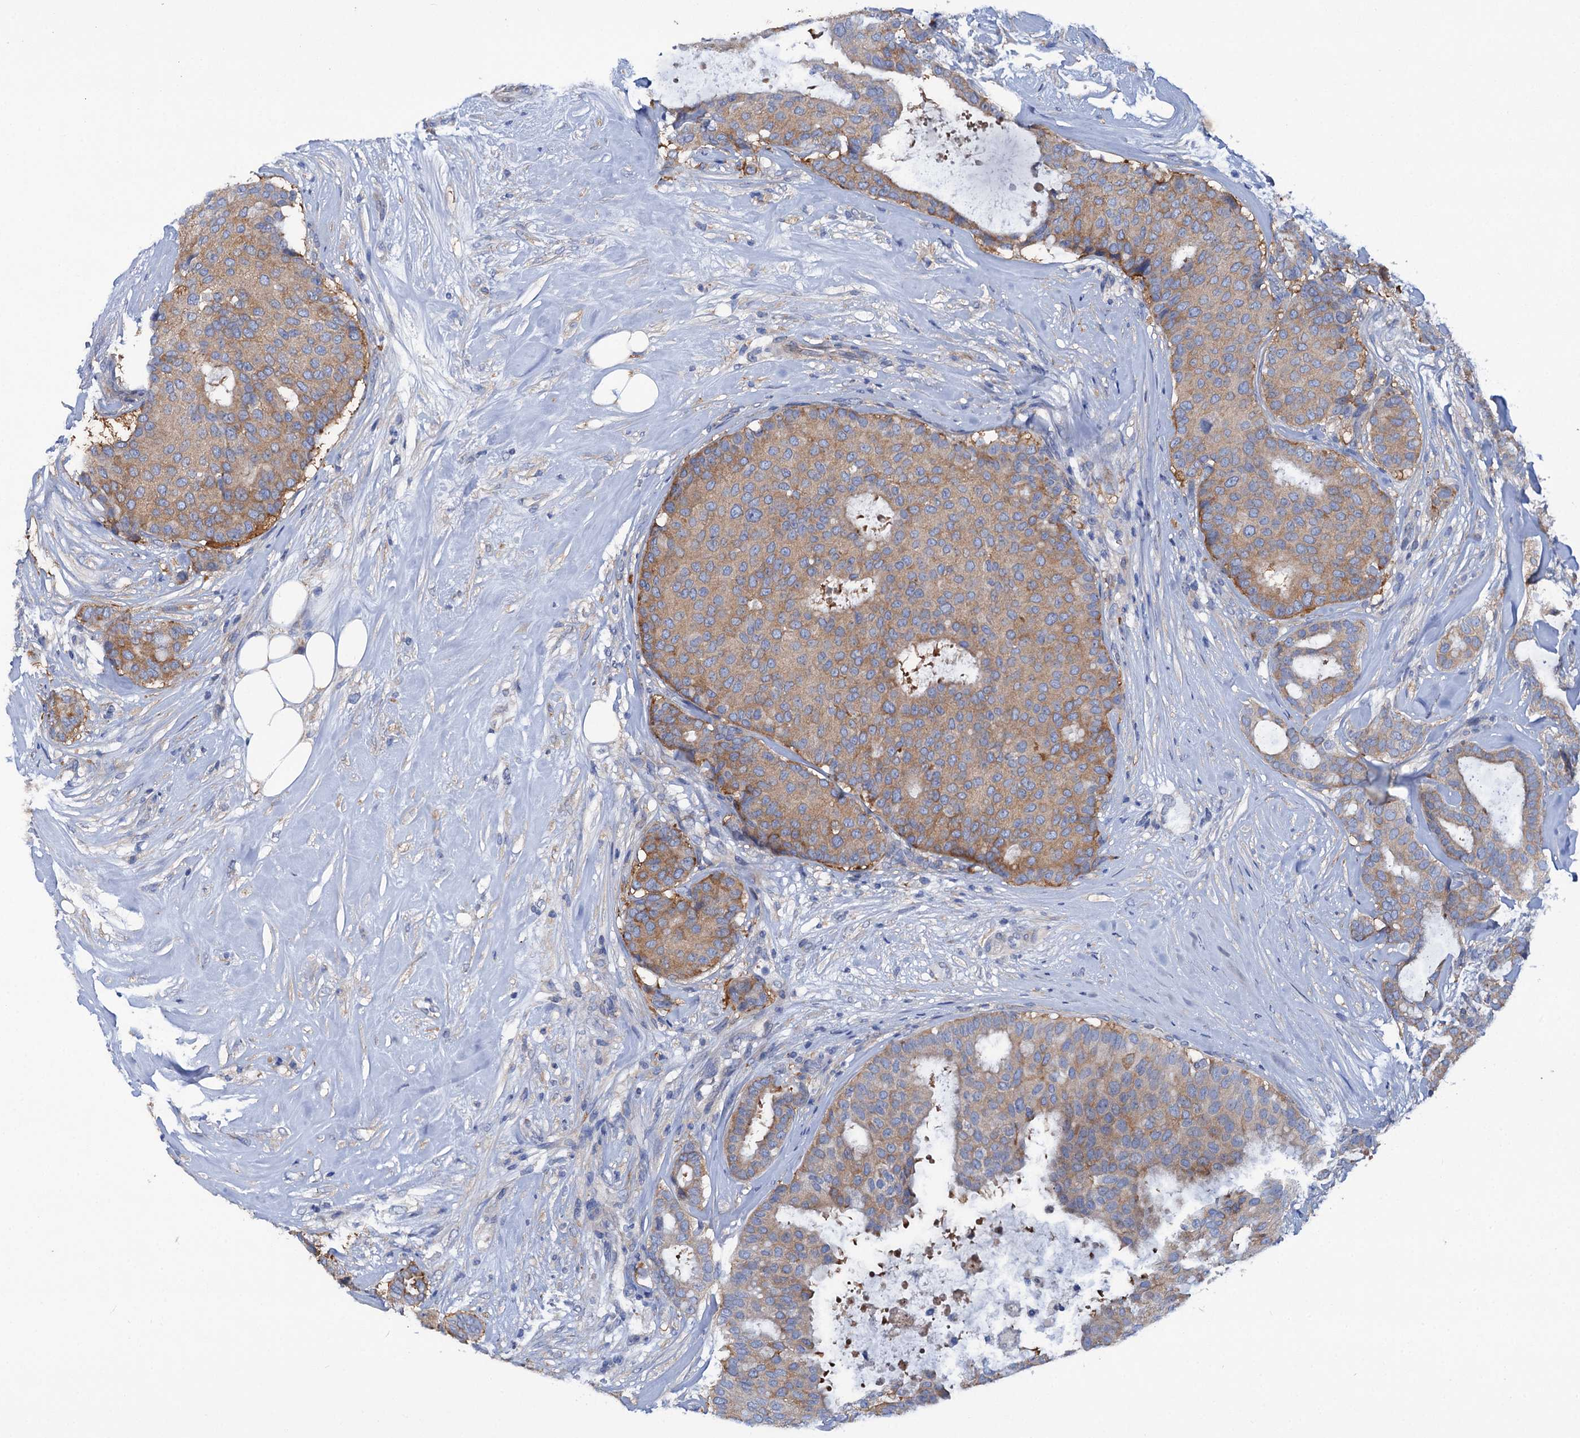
{"staining": {"intensity": "moderate", "quantity": "25%-75%", "location": "cytoplasmic/membranous"}, "tissue": "breast cancer", "cell_type": "Tumor cells", "image_type": "cancer", "snomed": [{"axis": "morphology", "description": "Duct carcinoma"}, {"axis": "topography", "description": "Breast"}], "caption": "This photomicrograph shows IHC staining of human breast invasive ductal carcinoma, with medium moderate cytoplasmic/membranous positivity in about 25%-75% of tumor cells.", "gene": "TRIM55", "patient": {"sex": "female", "age": 75}}